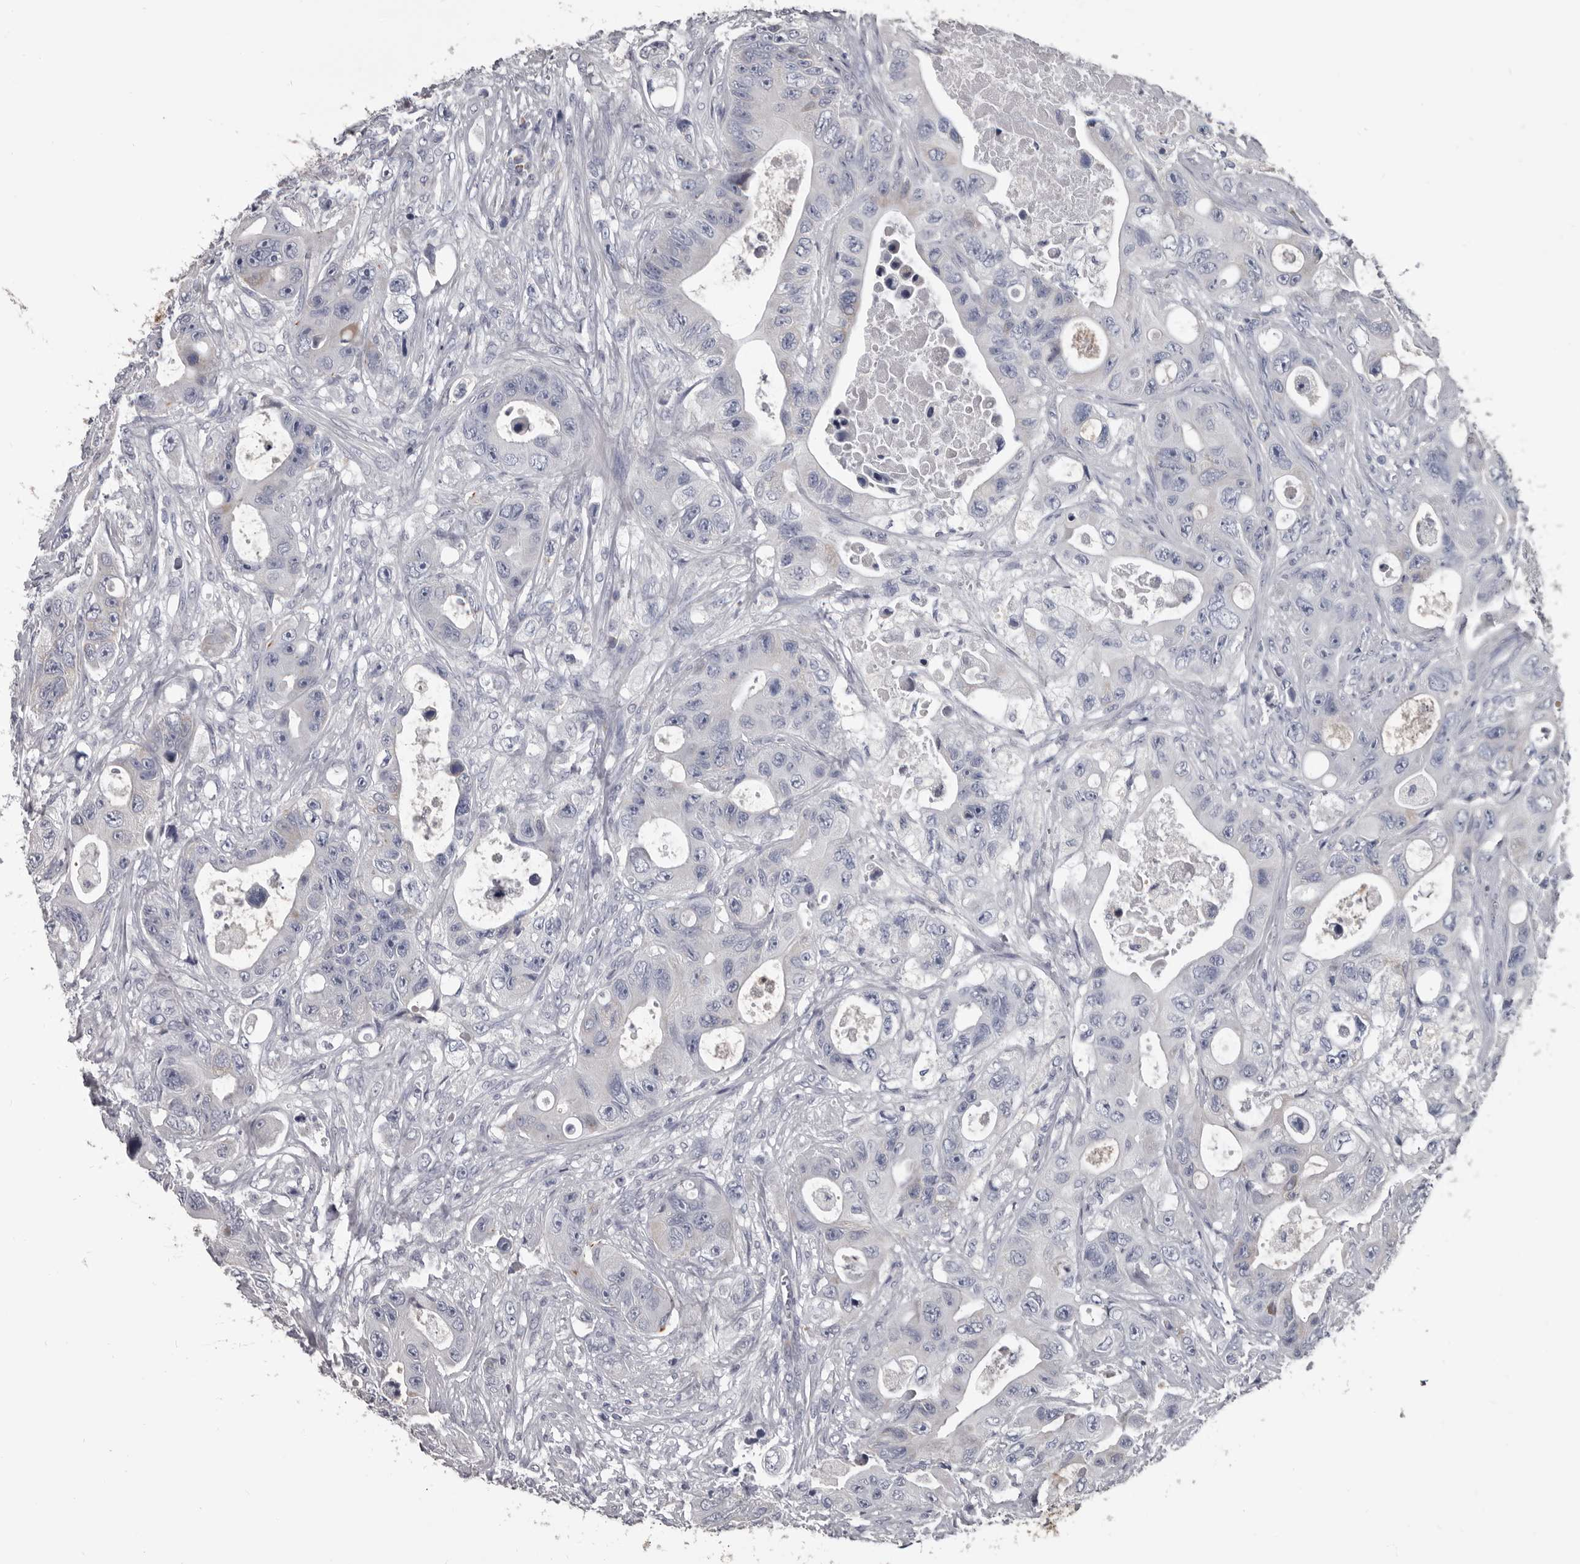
{"staining": {"intensity": "negative", "quantity": "none", "location": "none"}, "tissue": "colorectal cancer", "cell_type": "Tumor cells", "image_type": "cancer", "snomed": [{"axis": "morphology", "description": "Adenocarcinoma, NOS"}, {"axis": "topography", "description": "Colon"}], "caption": "The immunohistochemistry image has no significant positivity in tumor cells of colorectal adenocarcinoma tissue. Nuclei are stained in blue.", "gene": "ALDH5A1", "patient": {"sex": "female", "age": 46}}